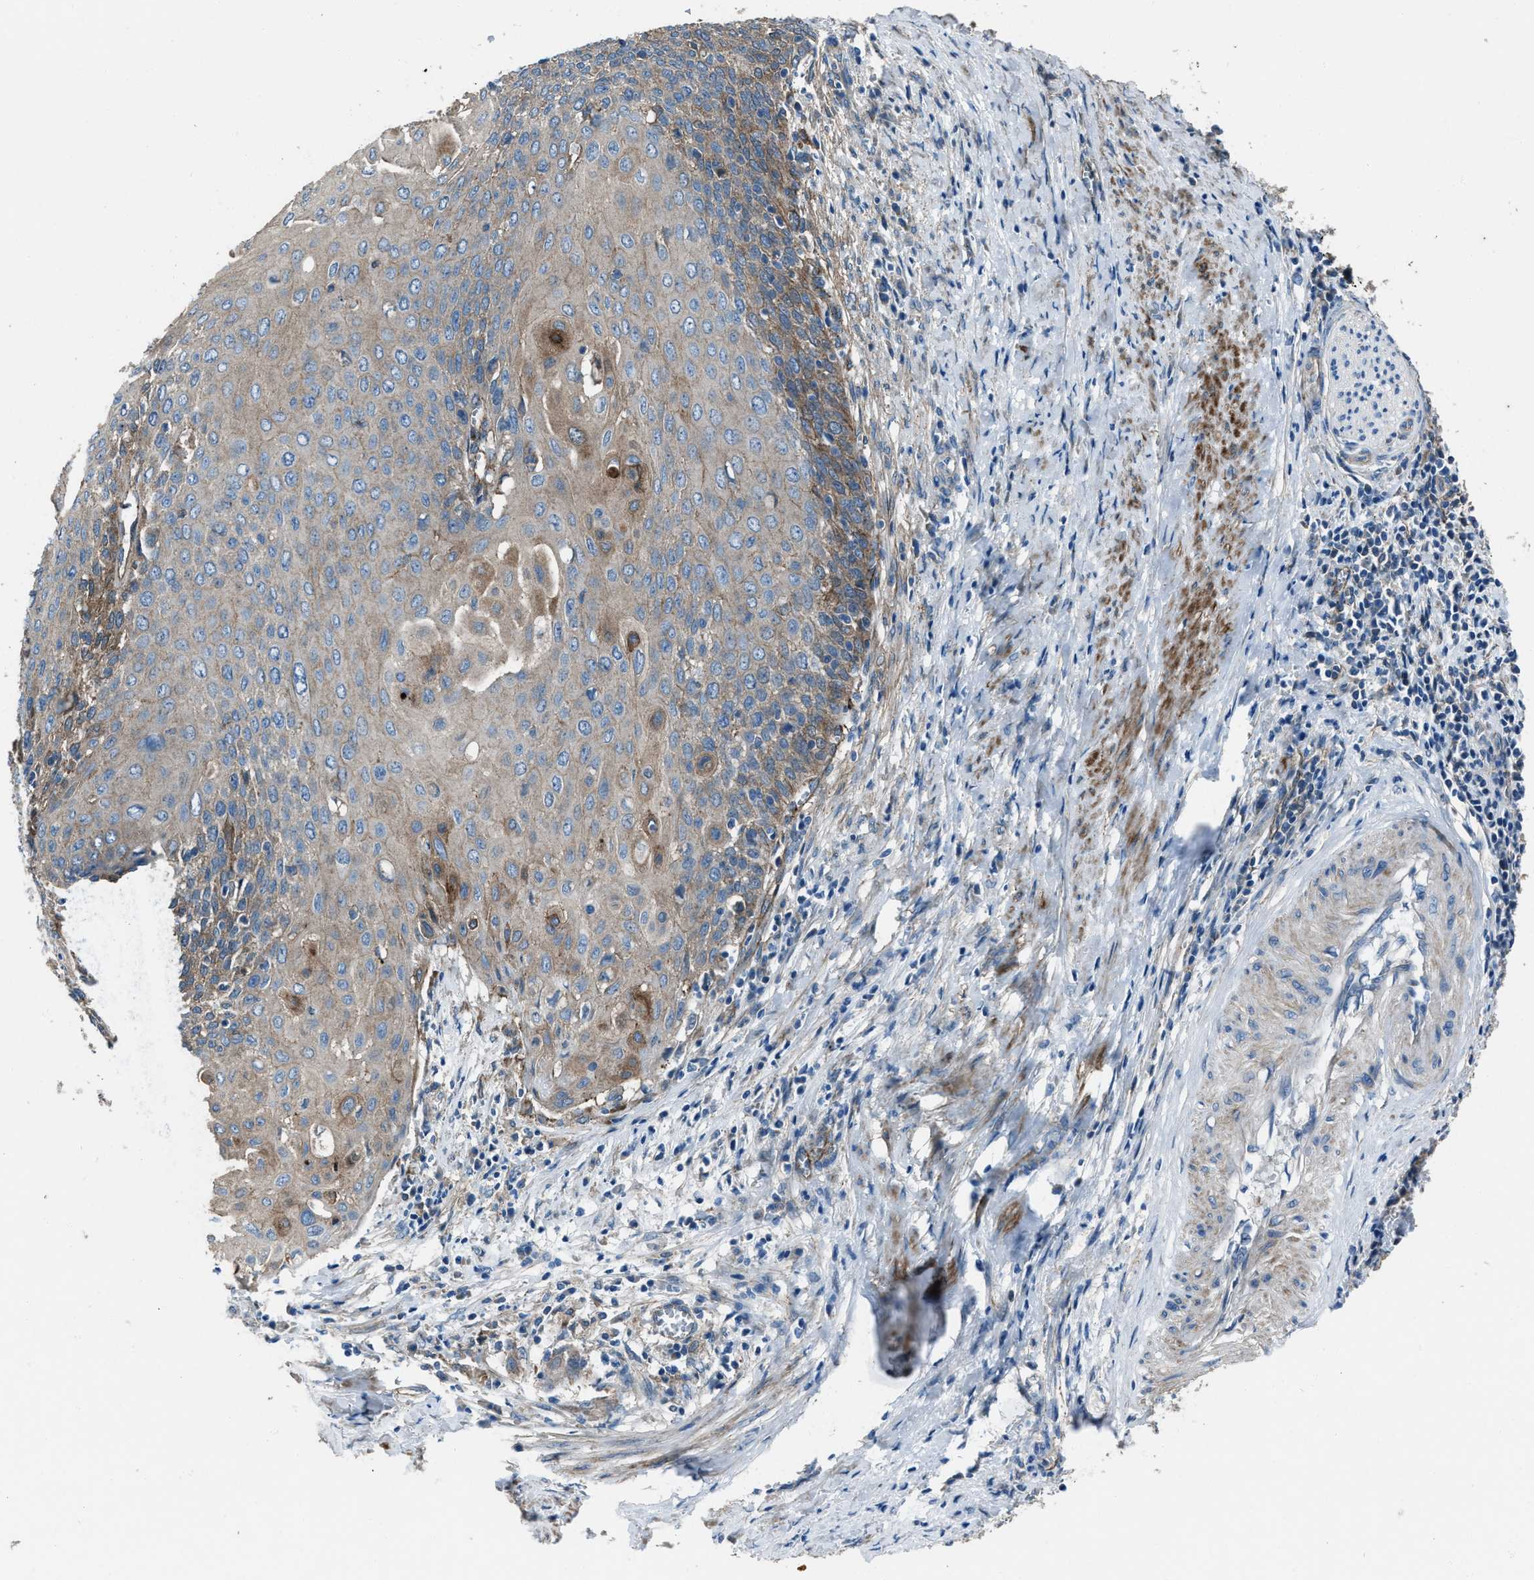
{"staining": {"intensity": "moderate", "quantity": "25%-75%", "location": "cytoplasmic/membranous"}, "tissue": "cervical cancer", "cell_type": "Tumor cells", "image_type": "cancer", "snomed": [{"axis": "morphology", "description": "Squamous cell carcinoma, NOS"}, {"axis": "topography", "description": "Cervix"}], "caption": "Brown immunohistochemical staining in human cervical cancer exhibits moderate cytoplasmic/membranous positivity in approximately 25%-75% of tumor cells. Nuclei are stained in blue.", "gene": "SVIL", "patient": {"sex": "female", "age": 39}}